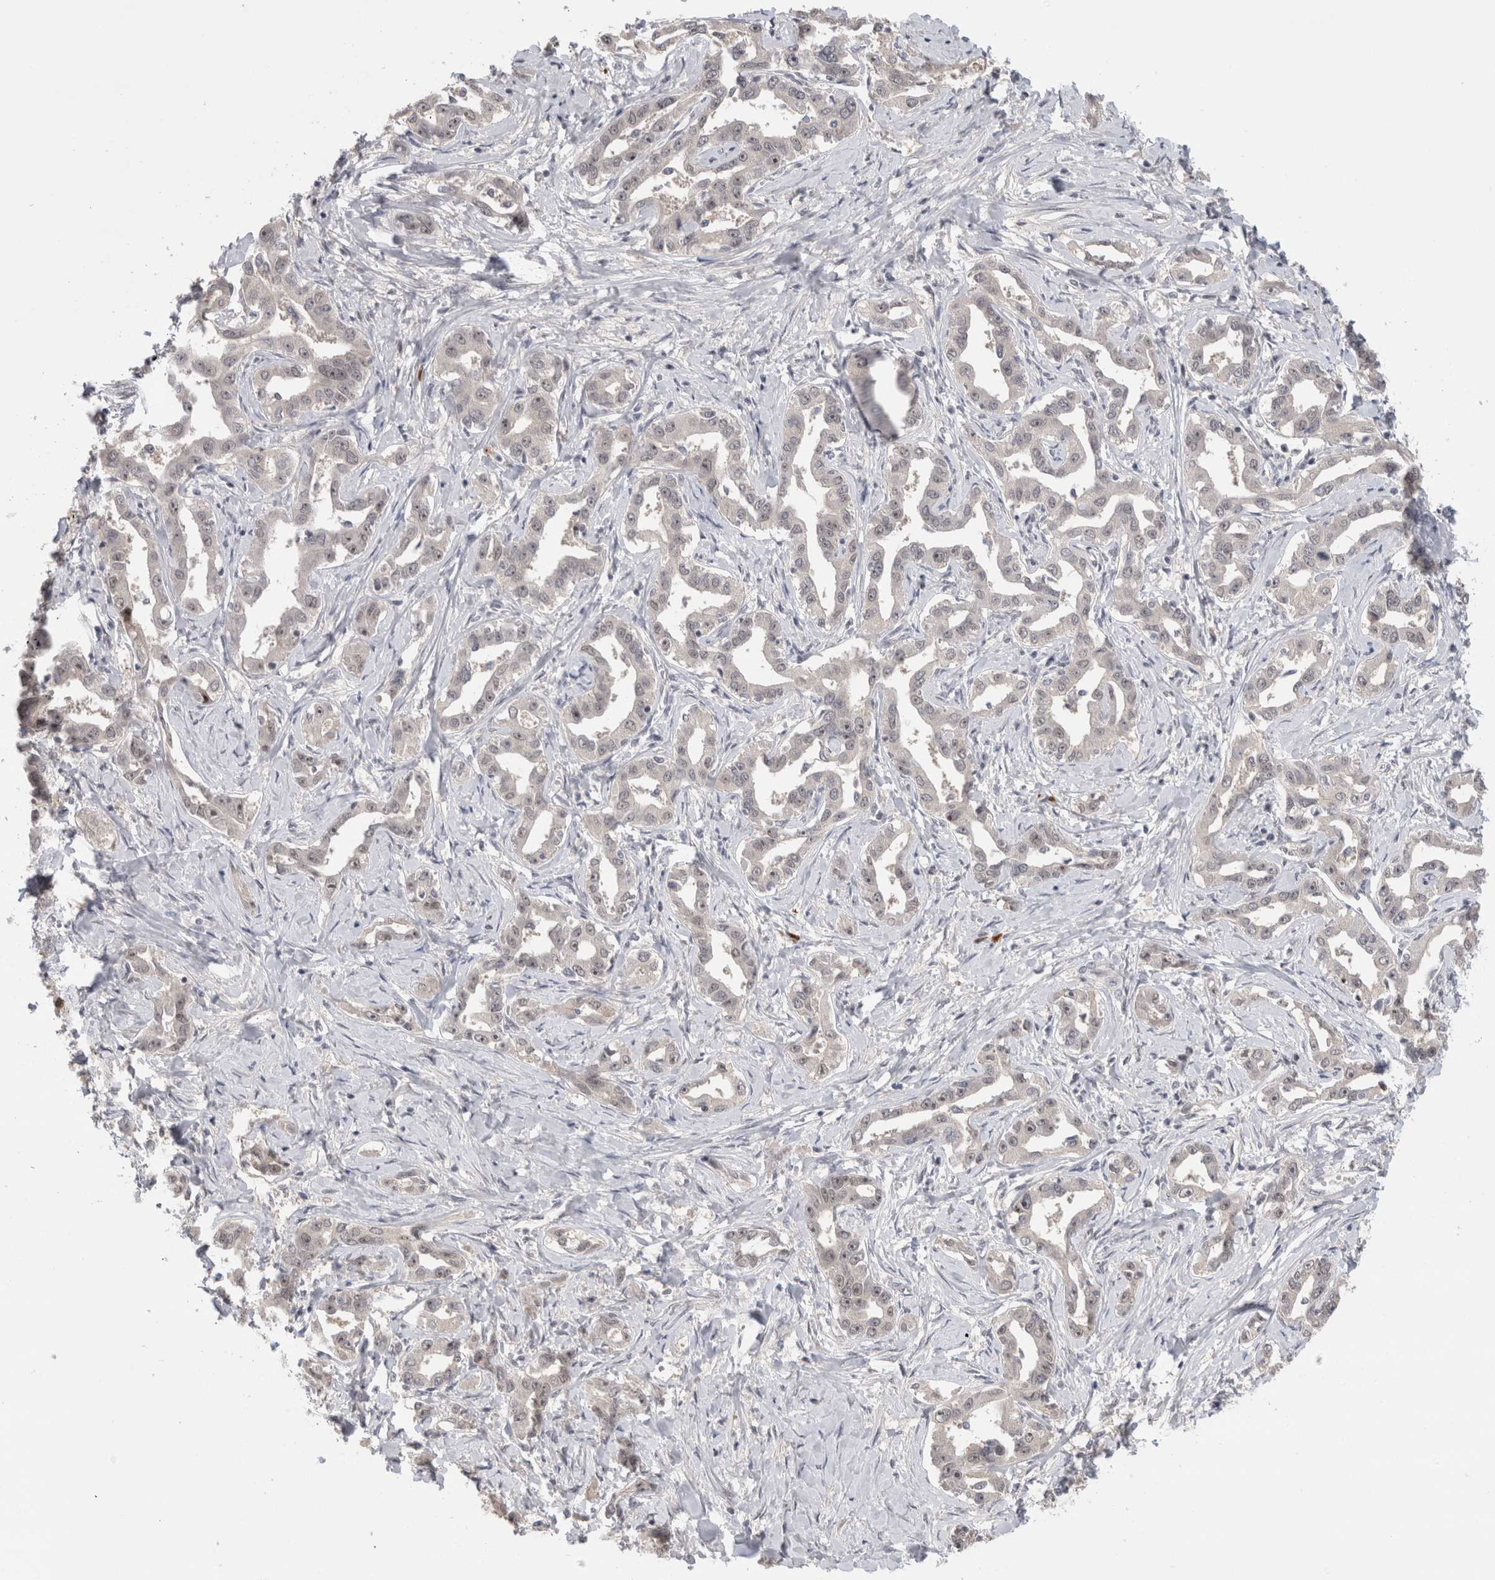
{"staining": {"intensity": "weak", "quantity": "<25%", "location": "nuclear"}, "tissue": "liver cancer", "cell_type": "Tumor cells", "image_type": "cancer", "snomed": [{"axis": "morphology", "description": "Cholangiocarcinoma"}, {"axis": "topography", "description": "Liver"}], "caption": "The photomicrograph exhibits no significant staining in tumor cells of liver cancer.", "gene": "ZNF24", "patient": {"sex": "male", "age": 59}}